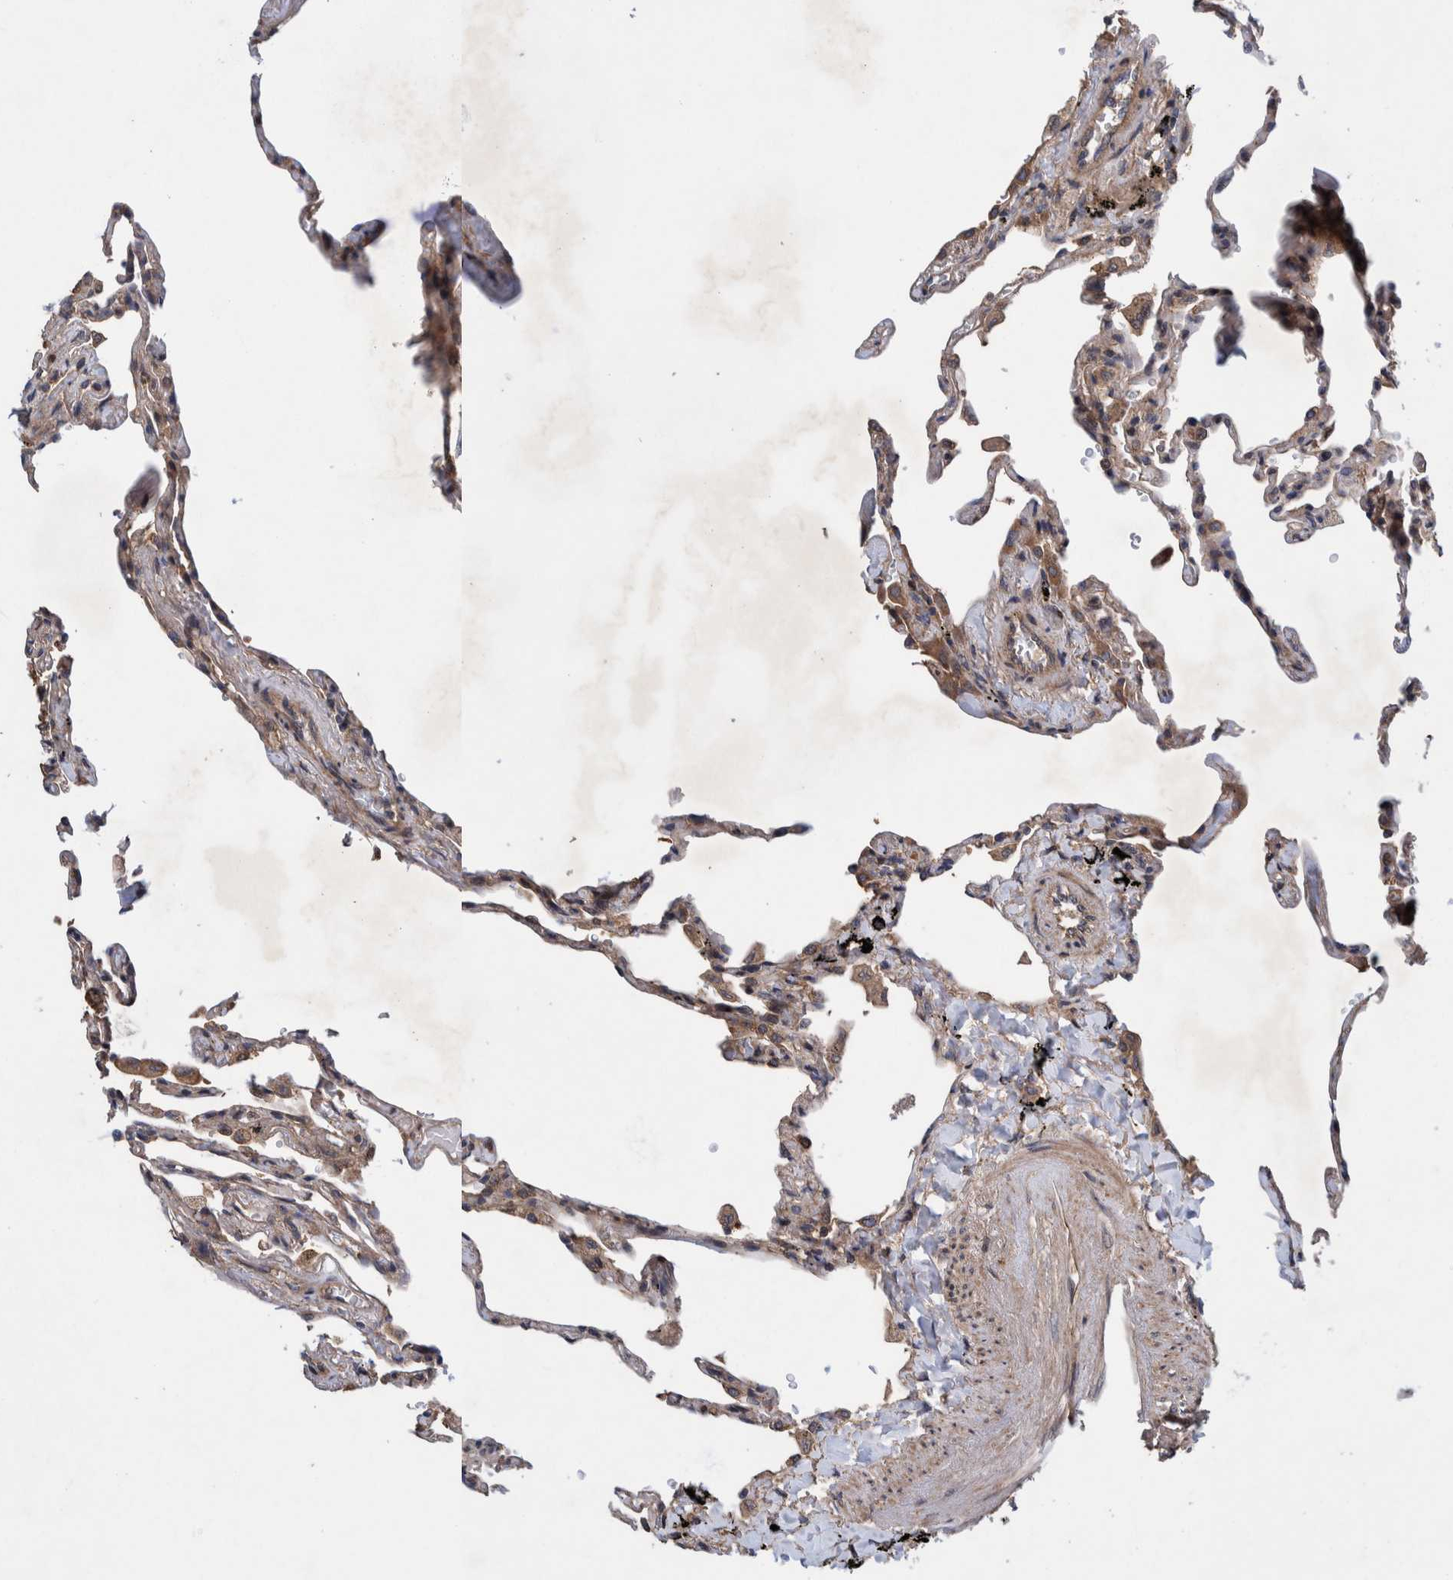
{"staining": {"intensity": "moderate", "quantity": "<25%", "location": "cytoplasmic/membranous"}, "tissue": "lung", "cell_type": "Alveolar cells", "image_type": "normal", "snomed": [{"axis": "morphology", "description": "Normal tissue, NOS"}, {"axis": "topography", "description": "Lung"}], "caption": "Protein staining demonstrates moderate cytoplasmic/membranous expression in about <25% of alveolar cells in benign lung.", "gene": "PIK3R6", "patient": {"sex": "male", "age": 59}}